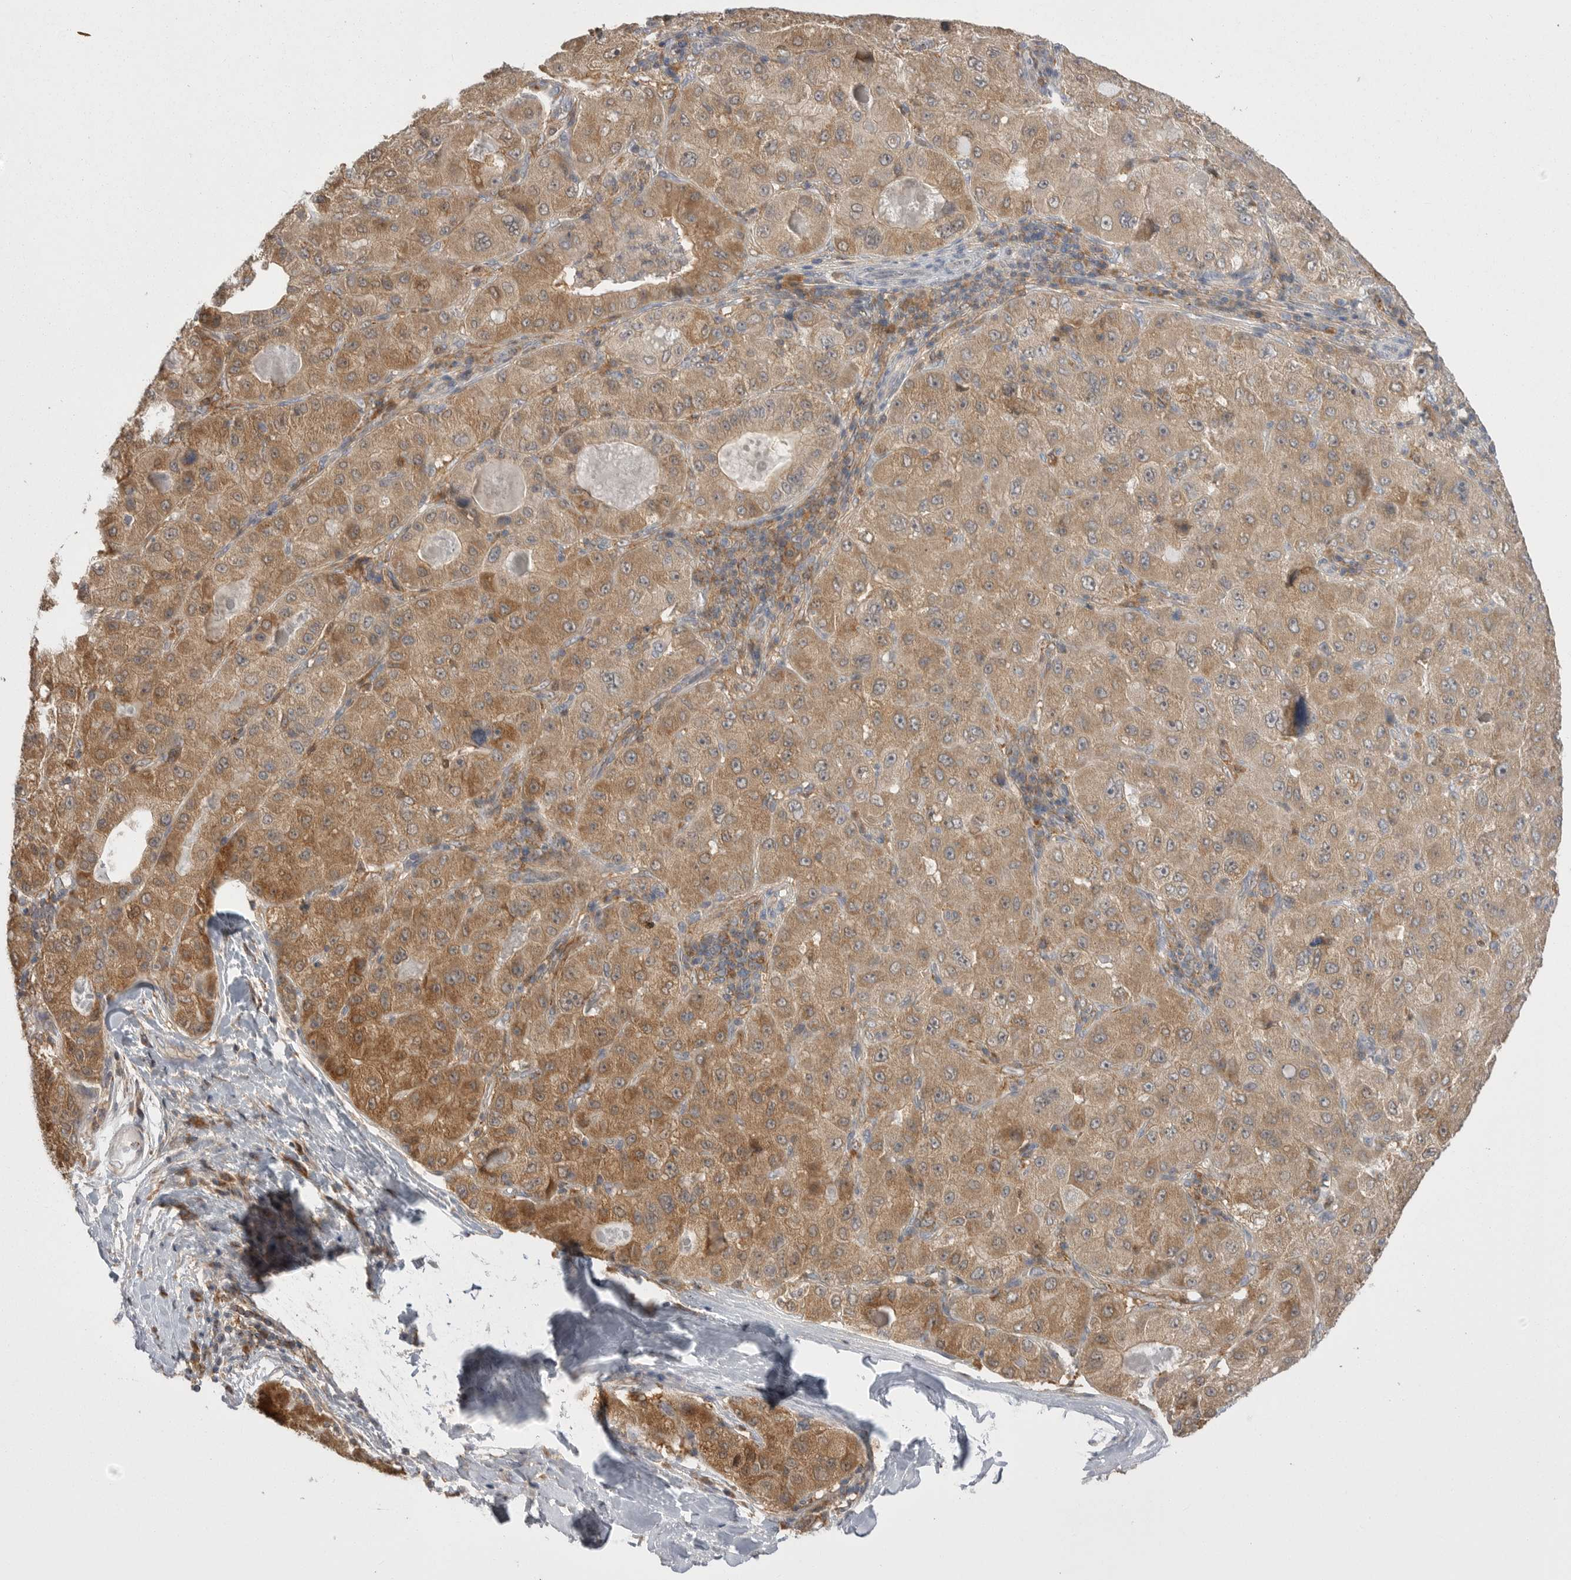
{"staining": {"intensity": "moderate", "quantity": ">75%", "location": "cytoplasmic/membranous"}, "tissue": "liver cancer", "cell_type": "Tumor cells", "image_type": "cancer", "snomed": [{"axis": "morphology", "description": "Carcinoma, Hepatocellular, NOS"}, {"axis": "topography", "description": "Liver"}], "caption": "Moderate cytoplasmic/membranous positivity is appreciated in about >75% of tumor cells in liver cancer (hepatocellular carcinoma). (DAB IHC, brown staining for protein, blue staining for nuclei).", "gene": "KYAT3", "patient": {"sex": "male", "age": 80}}